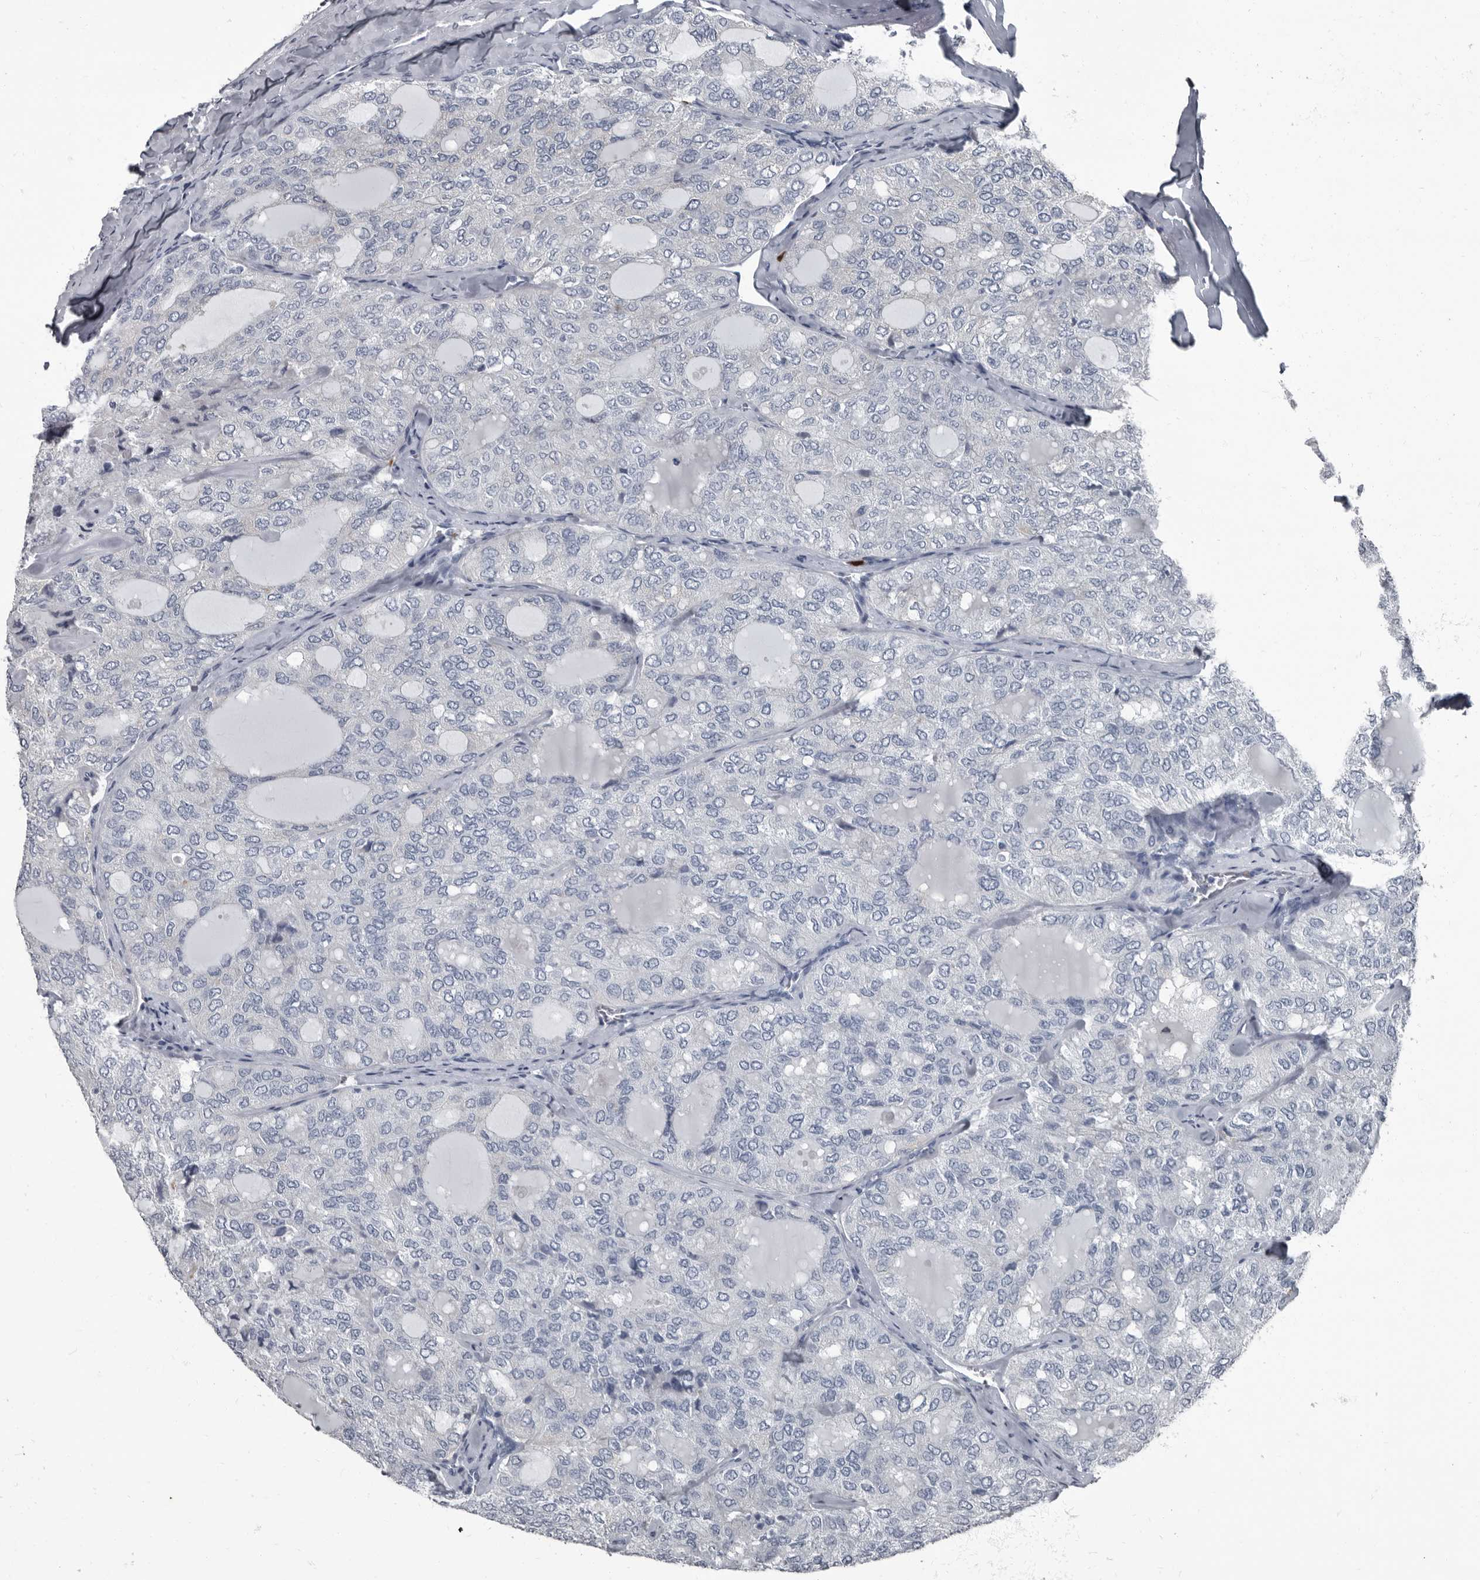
{"staining": {"intensity": "negative", "quantity": "none", "location": "none"}, "tissue": "thyroid cancer", "cell_type": "Tumor cells", "image_type": "cancer", "snomed": [{"axis": "morphology", "description": "Follicular adenoma carcinoma, NOS"}, {"axis": "topography", "description": "Thyroid gland"}], "caption": "A photomicrograph of human thyroid cancer is negative for staining in tumor cells.", "gene": "TPD52L1", "patient": {"sex": "male", "age": 75}}